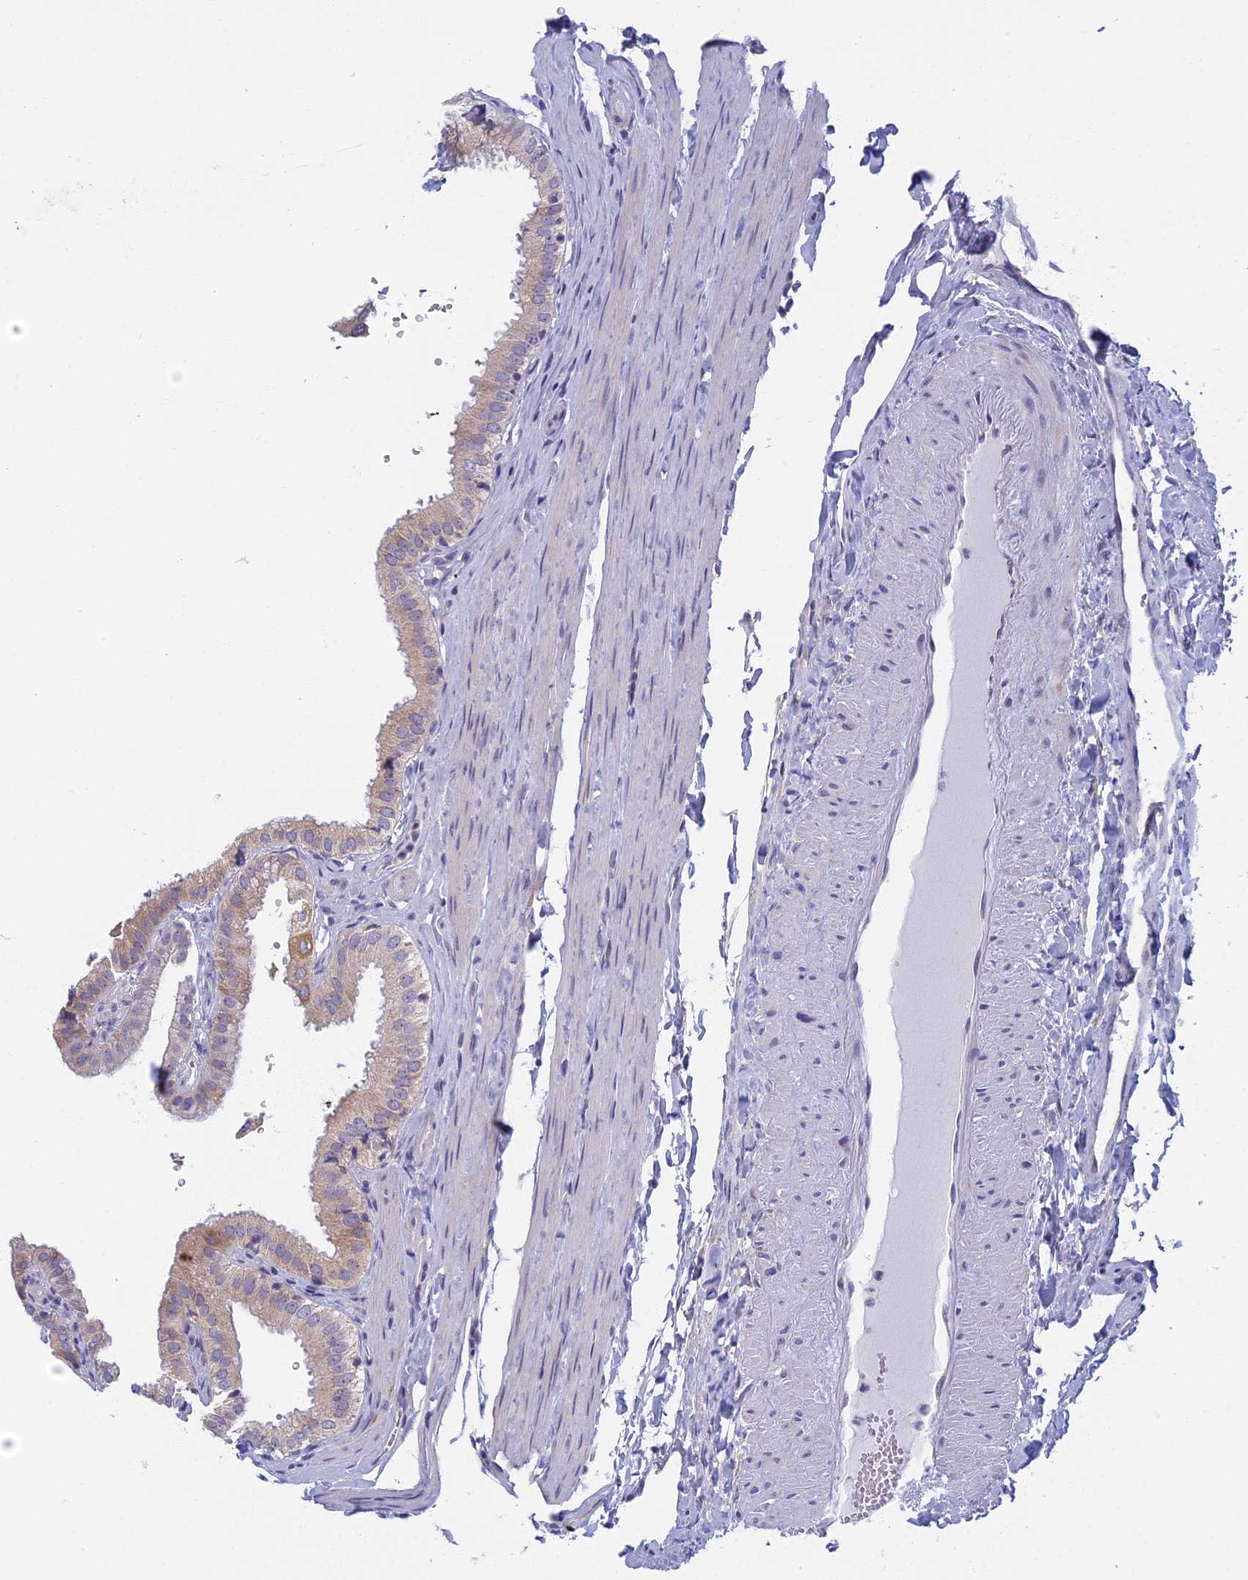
{"staining": {"intensity": "moderate", "quantity": "25%-75%", "location": "cytoplasmic/membranous"}, "tissue": "gallbladder", "cell_type": "Glandular cells", "image_type": "normal", "snomed": [{"axis": "morphology", "description": "Normal tissue, NOS"}, {"axis": "topography", "description": "Gallbladder"}], "caption": "Immunohistochemical staining of normal human gallbladder displays 25%-75% levels of moderate cytoplasmic/membranous protein positivity in about 25%-75% of glandular cells. The staining is performed using DAB brown chromogen to label protein expression. The nuclei are counter-stained blue using hematoxylin.", "gene": "DDX51", "patient": {"sex": "female", "age": 61}}